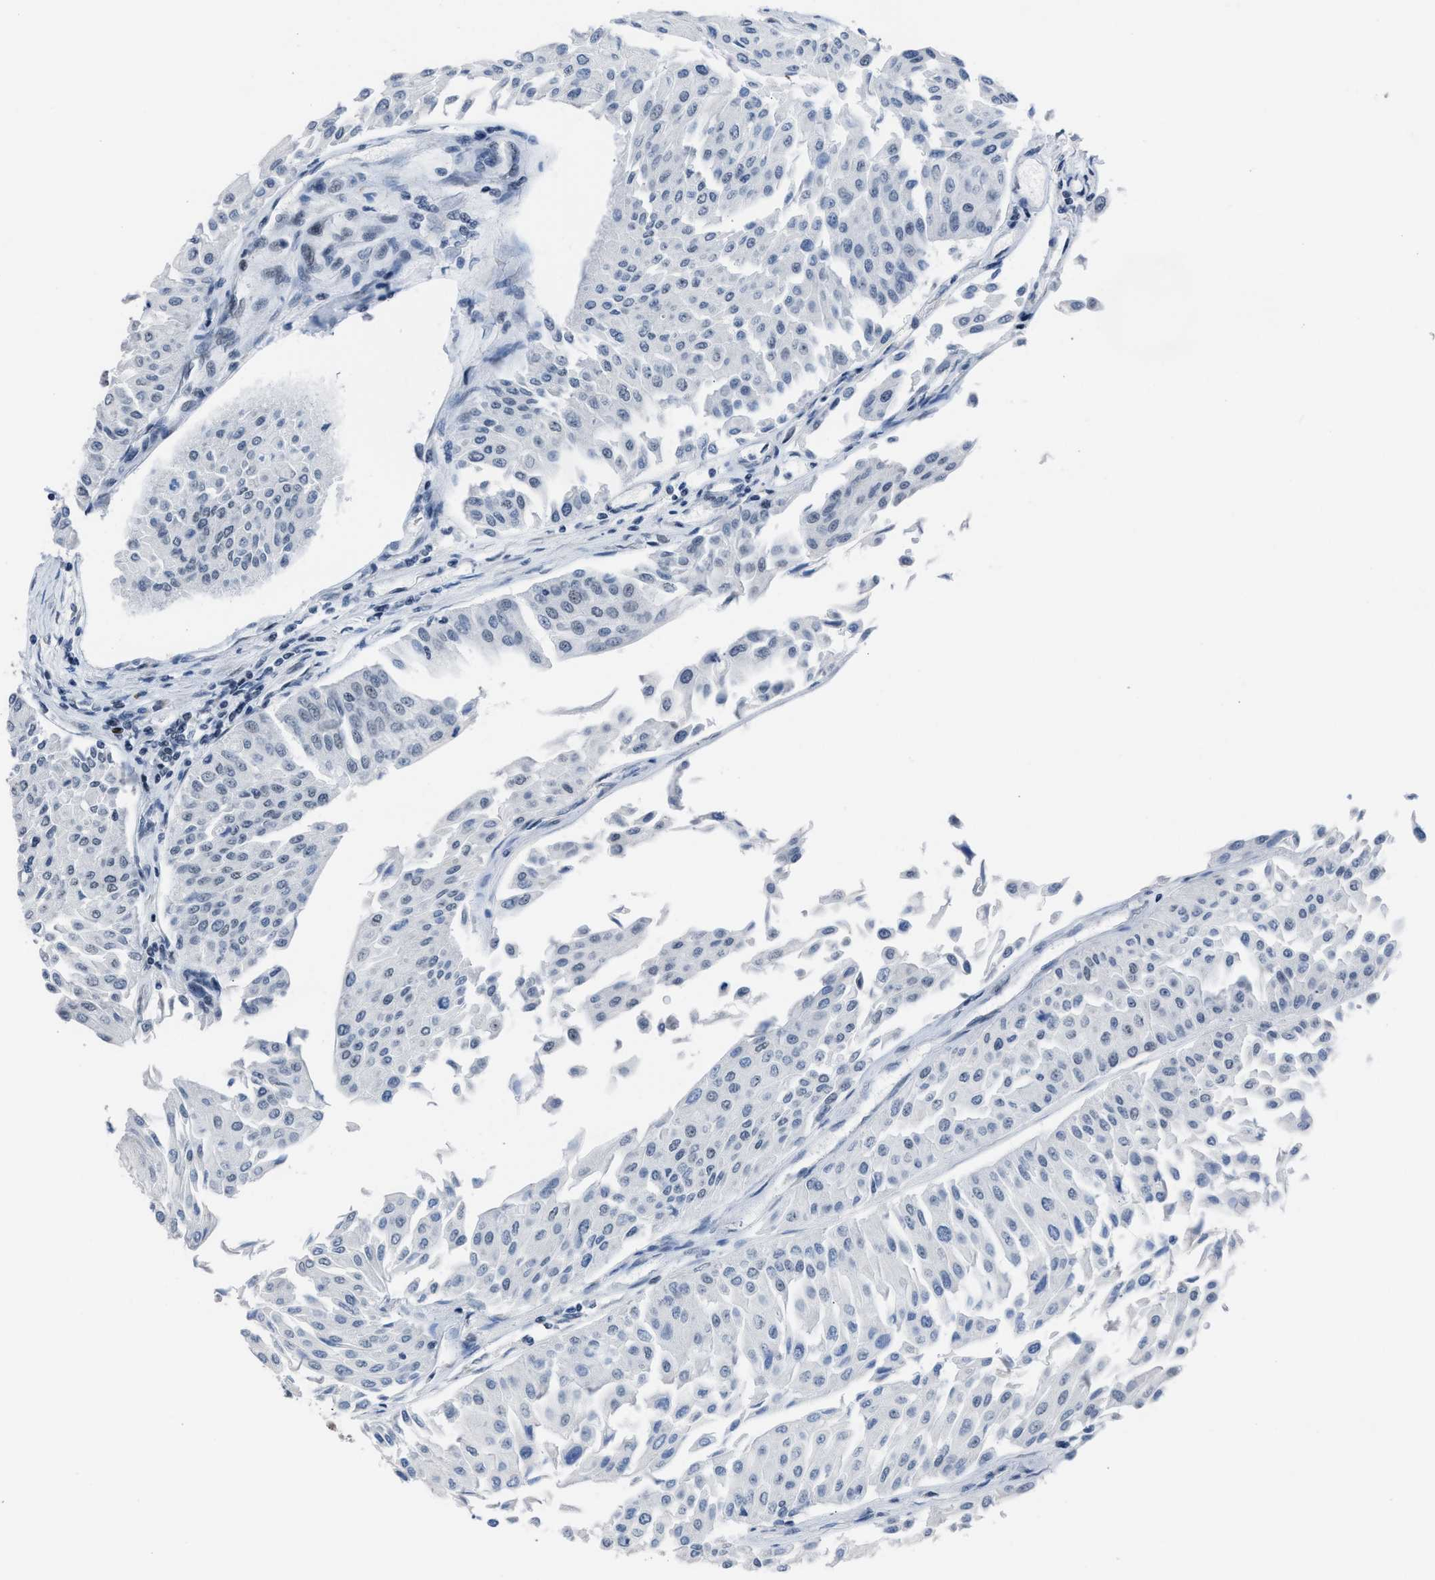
{"staining": {"intensity": "negative", "quantity": "none", "location": "none"}, "tissue": "urothelial cancer", "cell_type": "Tumor cells", "image_type": "cancer", "snomed": [{"axis": "morphology", "description": "Urothelial carcinoma, Low grade"}, {"axis": "topography", "description": "Urinary bladder"}], "caption": "High magnification brightfield microscopy of urothelial cancer stained with DAB (brown) and counterstained with hematoxylin (blue): tumor cells show no significant positivity.", "gene": "TERF2IP", "patient": {"sex": "male", "age": 67}}